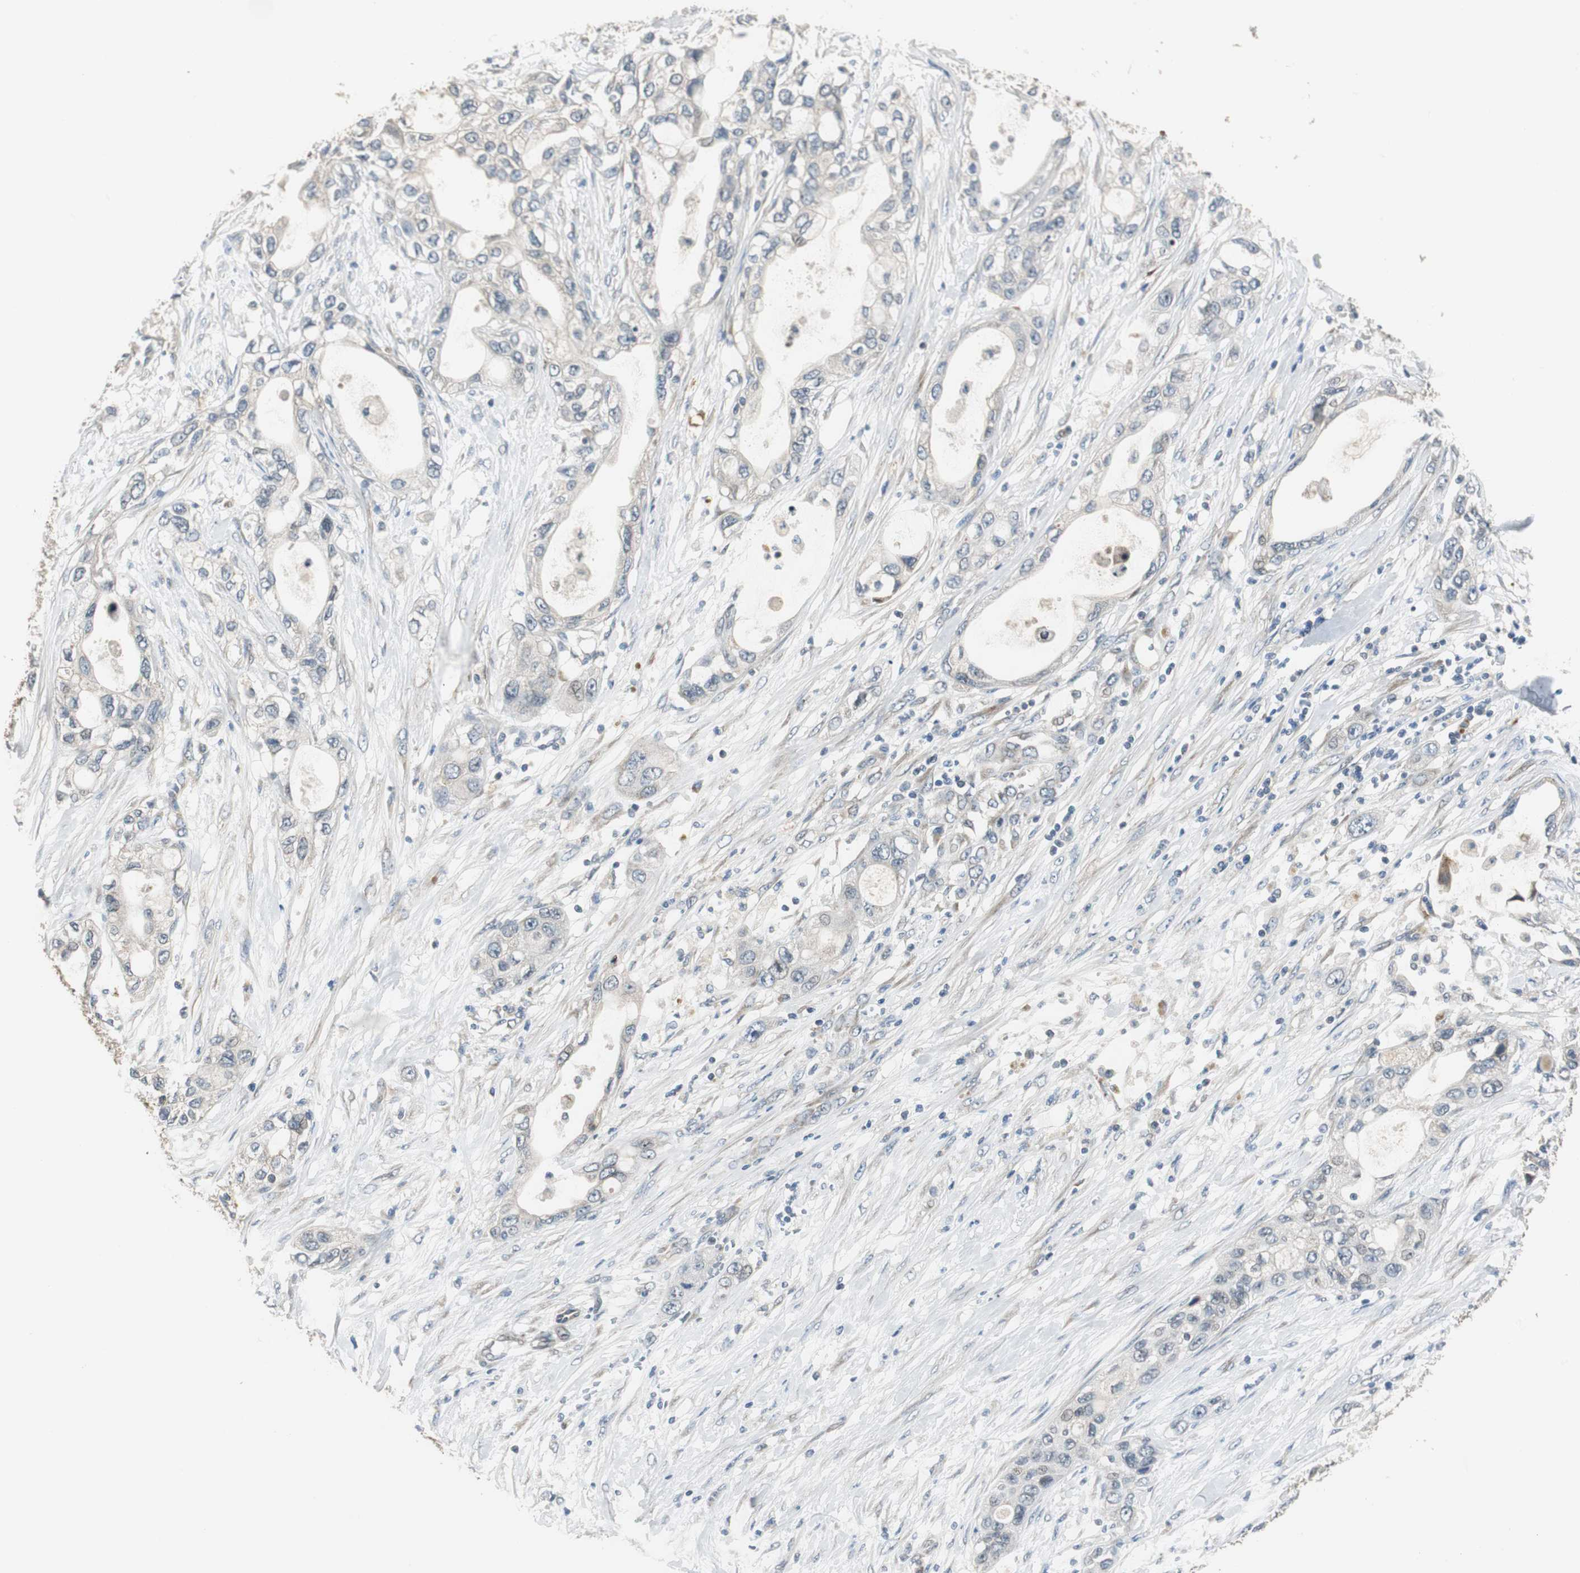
{"staining": {"intensity": "negative", "quantity": "none", "location": "none"}, "tissue": "pancreatic cancer", "cell_type": "Tumor cells", "image_type": "cancer", "snomed": [{"axis": "morphology", "description": "Adenocarcinoma, NOS"}, {"axis": "topography", "description": "Pancreas"}], "caption": "Immunohistochemistry histopathology image of adenocarcinoma (pancreatic) stained for a protein (brown), which displays no expression in tumor cells. (DAB (3,3'-diaminobenzidine) immunohistochemistry (IHC) with hematoxylin counter stain).", "gene": "MYT1", "patient": {"sex": "female", "age": 70}}